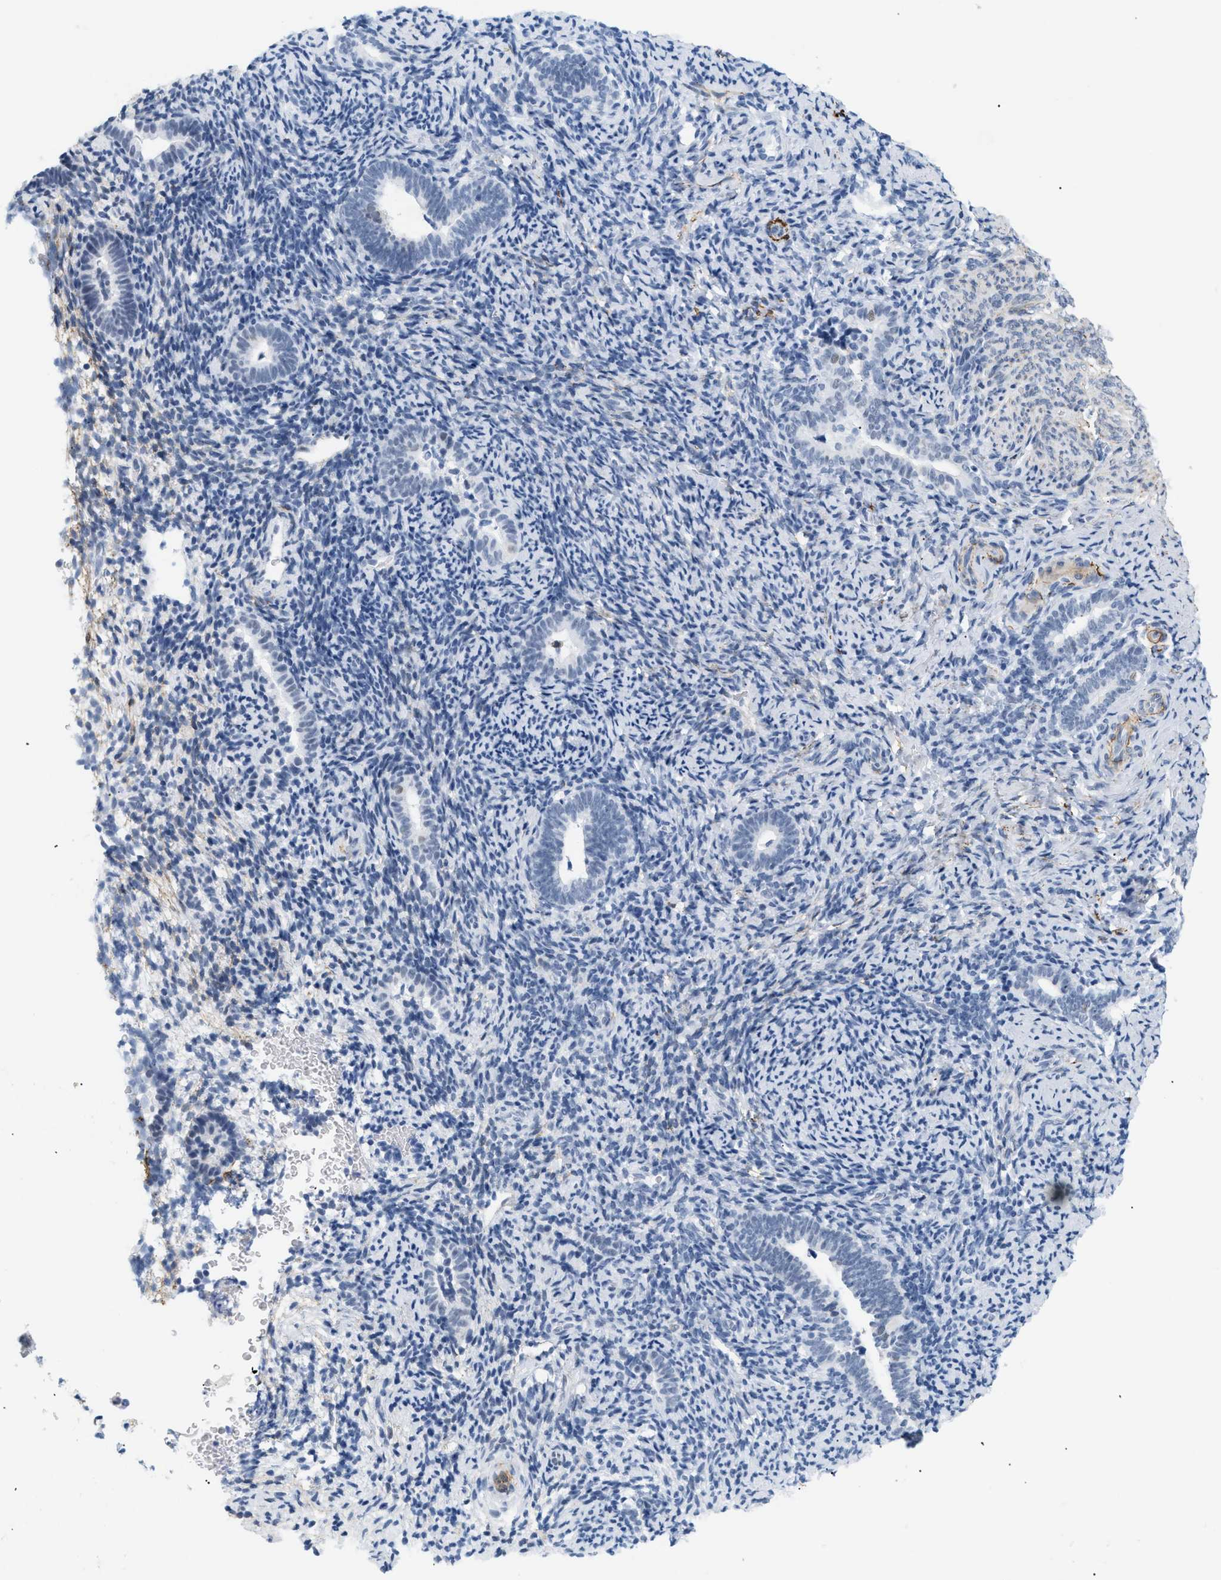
{"staining": {"intensity": "negative", "quantity": "none", "location": "none"}, "tissue": "endometrium", "cell_type": "Cells in endometrial stroma", "image_type": "normal", "snomed": [{"axis": "morphology", "description": "Normal tissue, NOS"}, {"axis": "topography", "description": "Endometrium"}], "caption": "This histopathology image is of normal endometrium stained with immunohistochemistry (IHC) to label a protein in brown with the nuclei are counter-stained blue. There is no staining in cells in endometrial stroma. Brightfield microscopy of IHC stained with DAB (3,3'-diaminobenzidine) (brown) and hematoxylin (blue), captured at high magnification.", "gene": "ELN", "patient": {"sex": "female", "age": 51}}